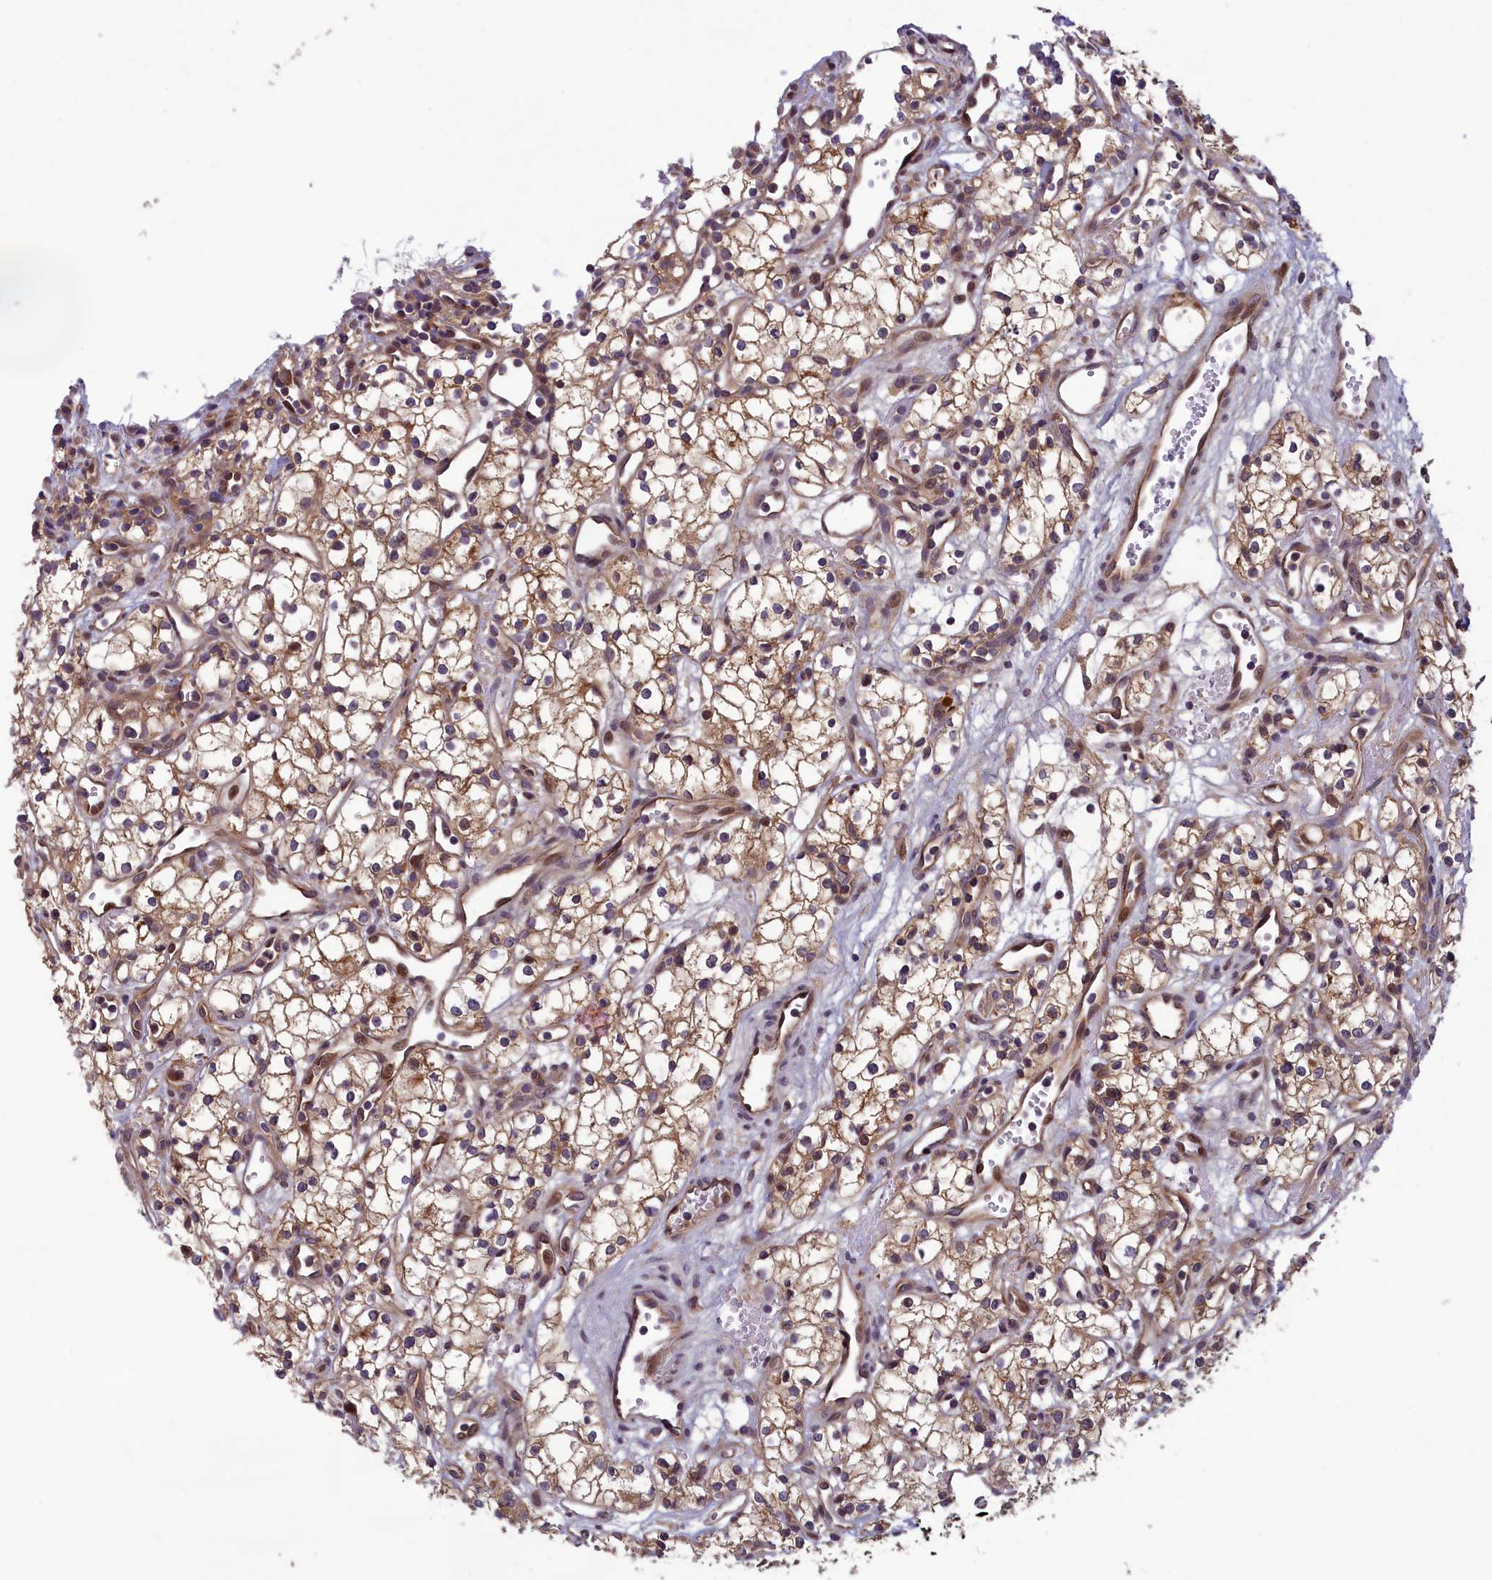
{"staining": {"intensity": "moderate", "quantity": ">75%", "location": "cytoplasmic/membranous"}, "tissue": "renal cancer", "cell_type": "Tumor cells", "image_type": "cancer", "snomed": [{"axis": "morphology", "description": "Adenocarcinoma, NOS"}, {"axis": "topography", "description": "Kidney"}], "caption": "Renal adenocarcinoma tissue demonstrates moderate cytoplasmic/membranous staining in approximately >75% of tumor cells", "gene": "CCDC15", "patient": {"sex": "male", "age": 59}}